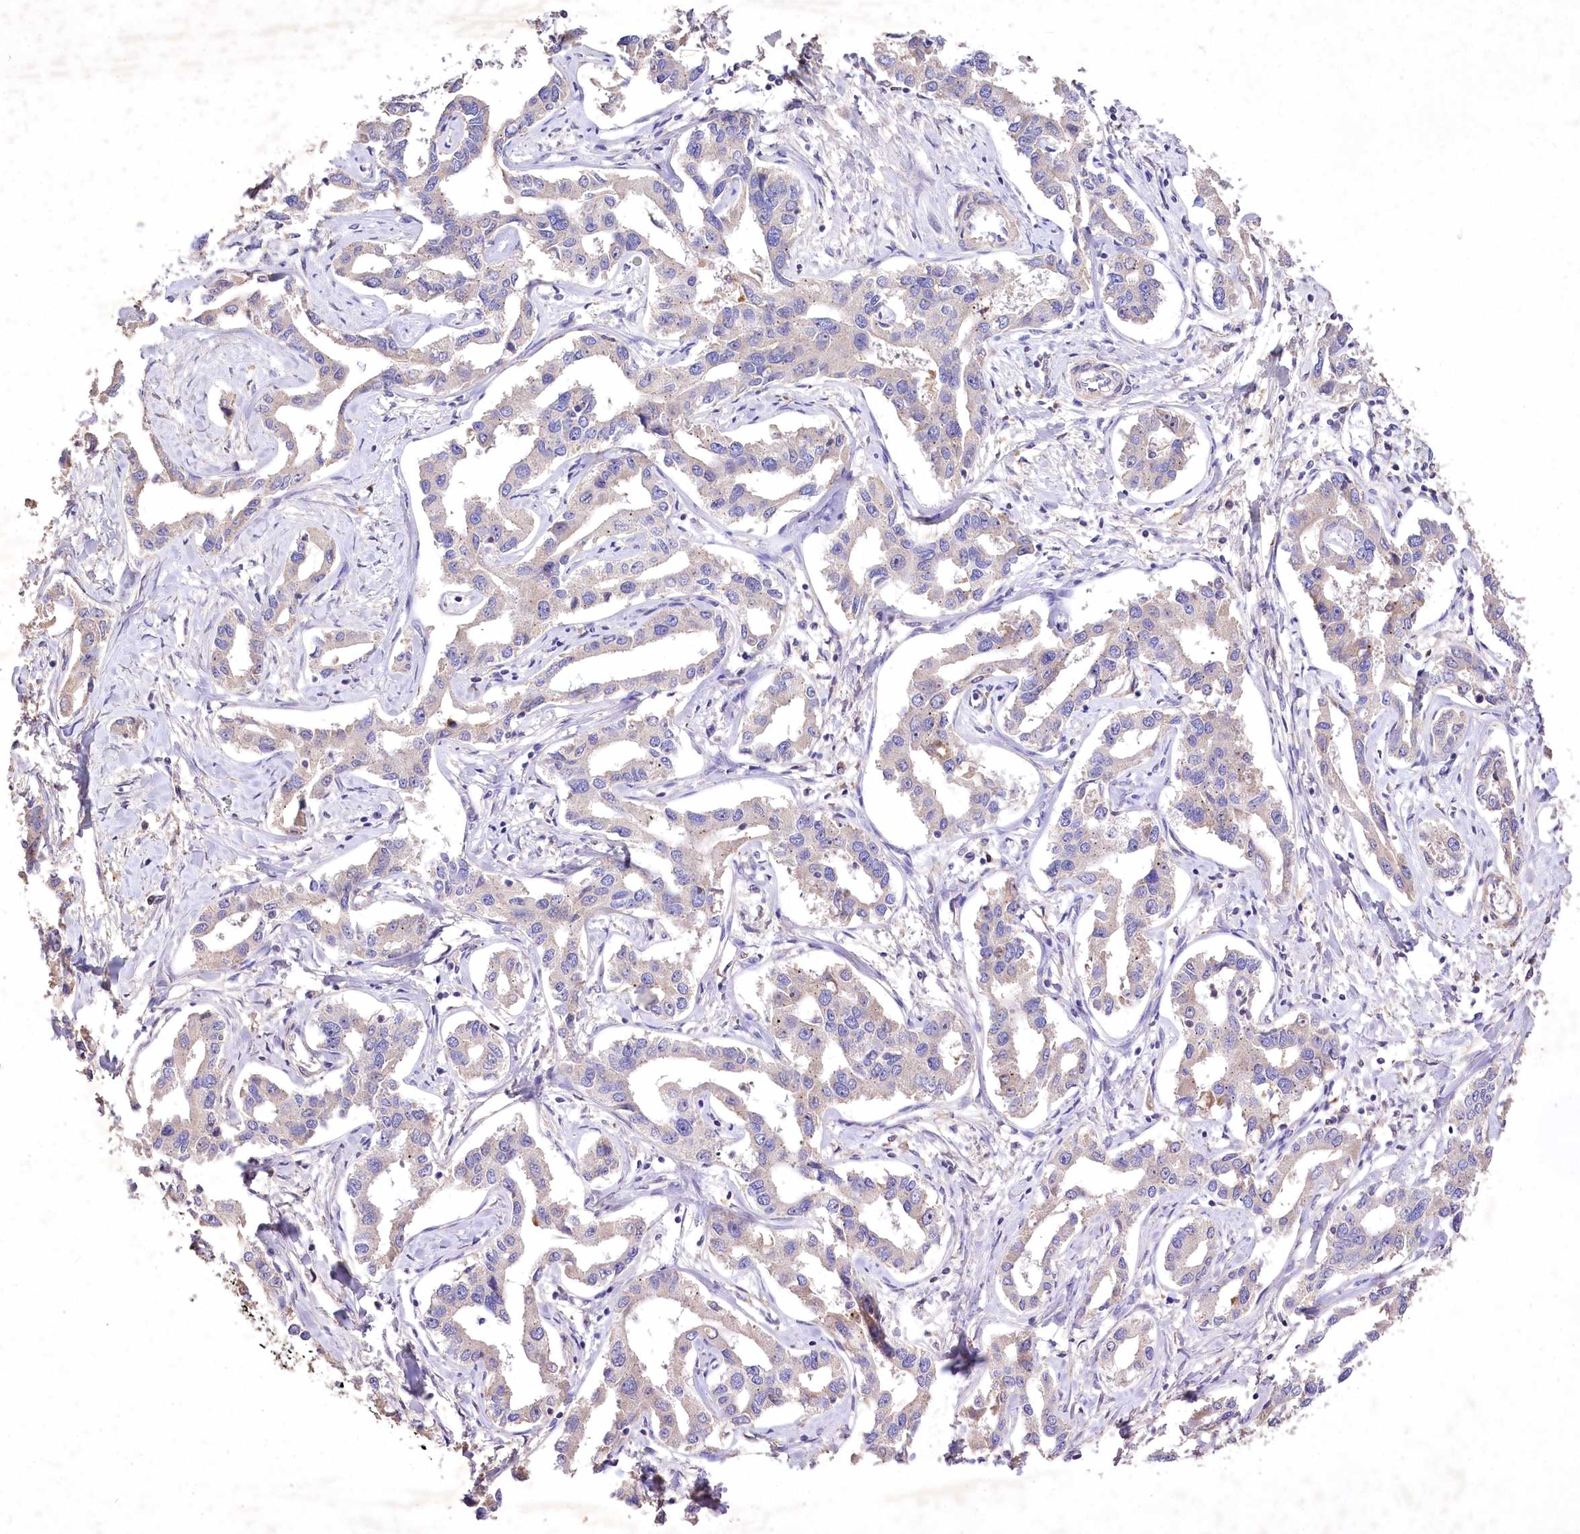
{"staining": {"intensity": "weak", "quantity": "<25%", "location": "cytoplasmic/membranous"}, "tissue": "liver cancer", "cell_type": "Tumor cells", "image_type": "cancer", "snomed": [{"axis": "morphology", "description": "Cholangiocarcinoma"}, {"axis": "topography", "description": "Liver"}], "caption": "This micrograph is of liver cancer stained with immunohistochemistry to label a protein in brown with the nuclei are counter-stained blue. There is no expression in tumor cells. (Immunohistochemistry, brightfield microscopy, high magnification).", "gene": "PCYOX1L", "patient": {"sex": "male", "age": 59}}